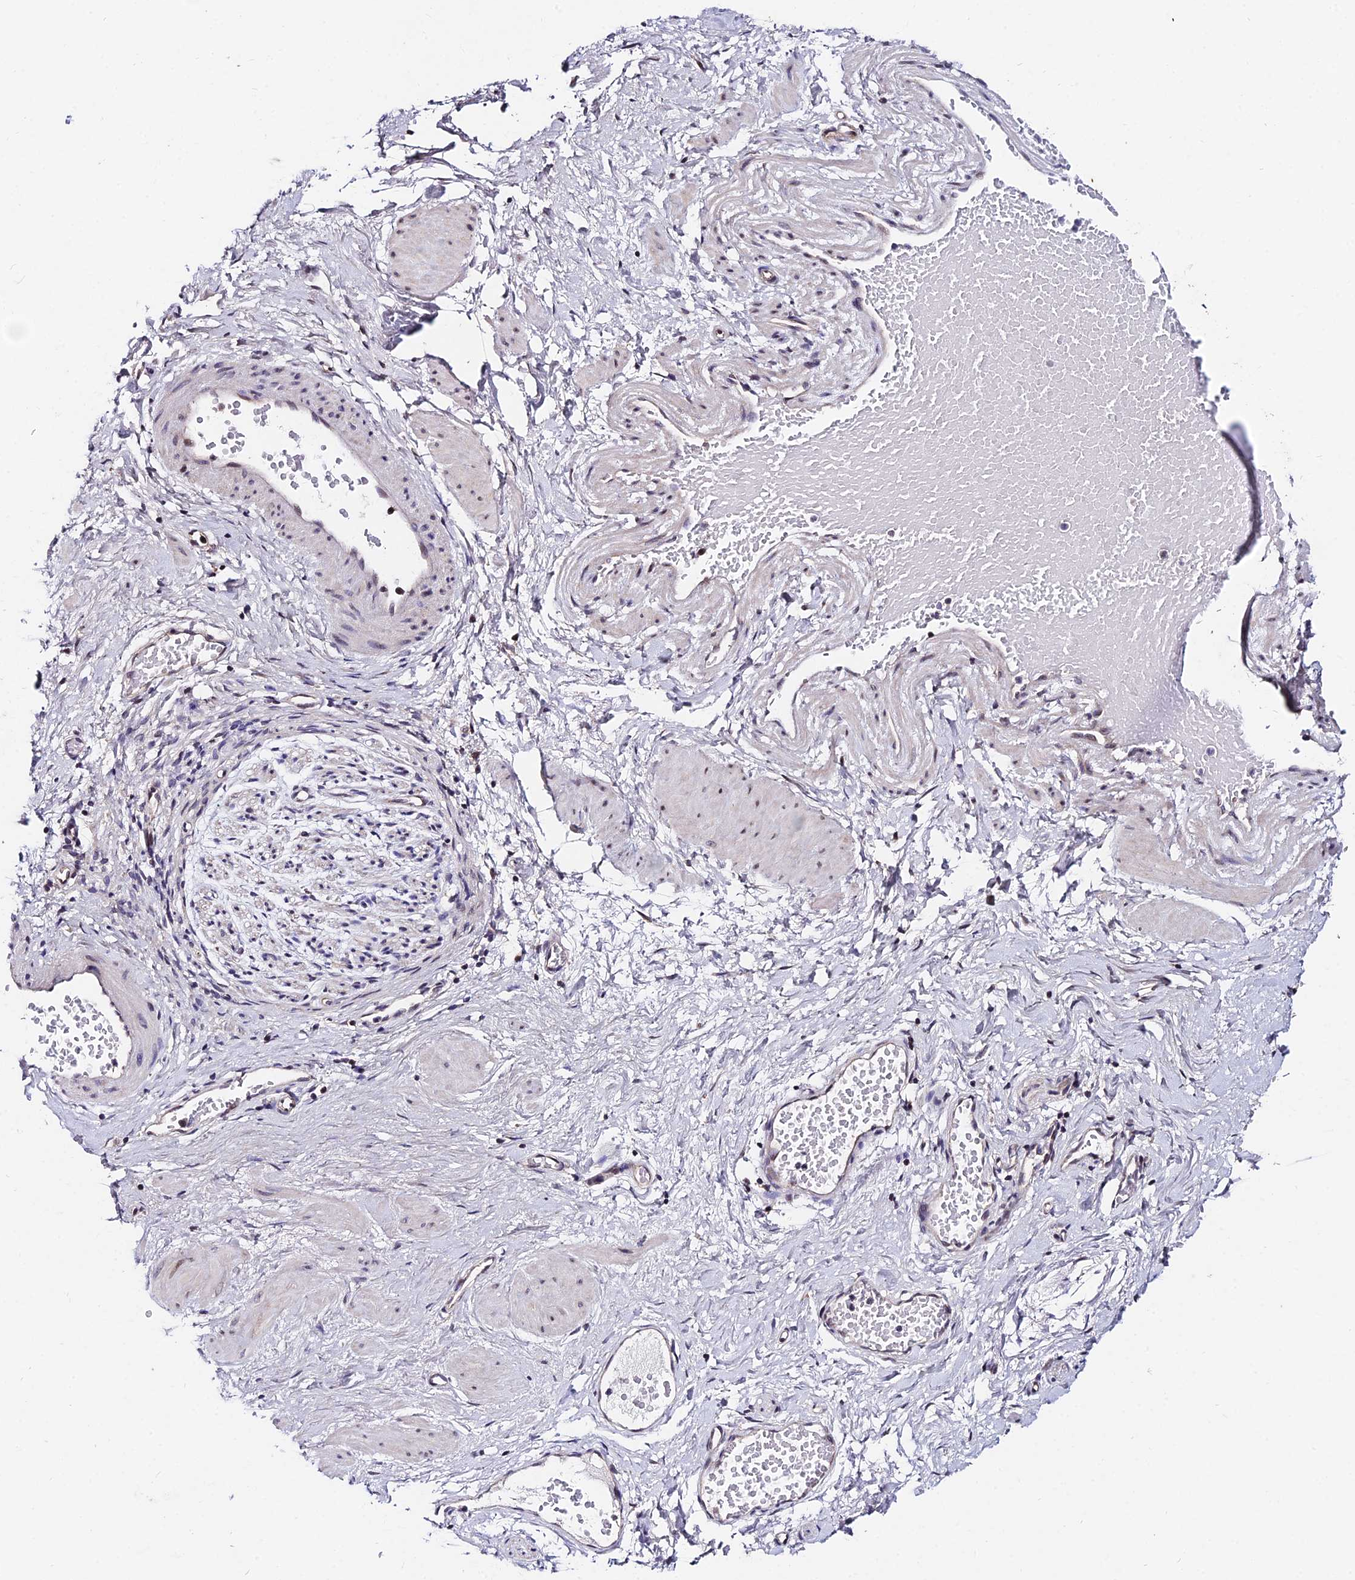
{"staining": {"intensity": "negative", "quantity": "none", "location": "none"}, "tissue": "adipose tissue", "cell_type": "Adipocytes", "image_type": "normal", "snomed": [{"axis": "morphology", "description": "Normal tissue, NOS"}, {"axis": "topography", "description": "Soft tissue"}, {"axis": "topography", "description": "Vascular tissue"}], "caption": "High magnification brightfield microscopy of benign adipose tissue stained with DAB (brown) and counterstained with hematoxylin (blue): adipocytes show no significant staining. (Stains: DAB IHC with hematoxylin counter stain, Microscopy: brightfield microscopy at high magnification).", "gene": "INPP4A", "patient": {"sex": "female", "age": 35}}